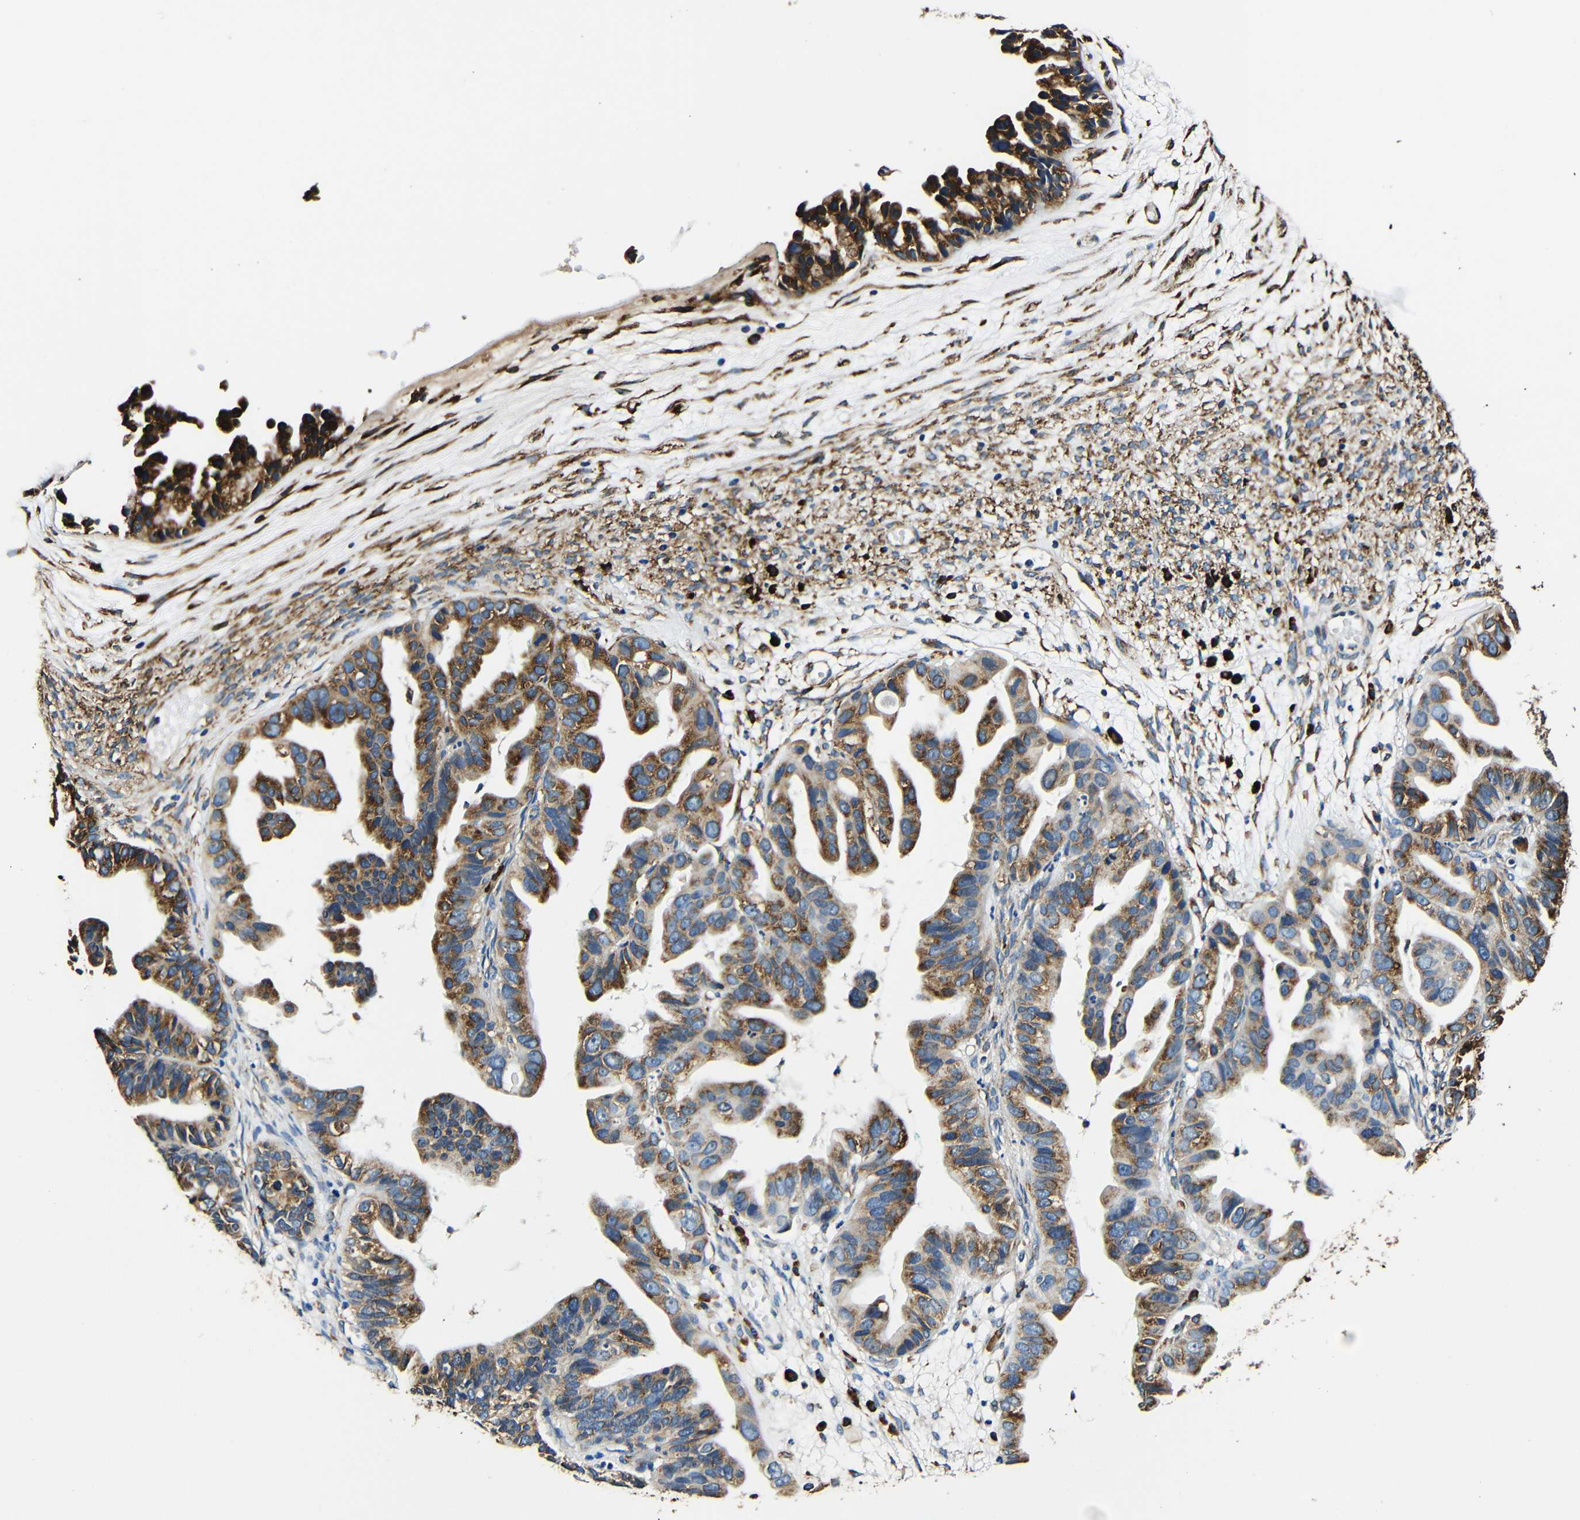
{"staining": {"intensity": "moderate", "quantity": ">75%", "location": "cytoplasmic/membranous"}, "tissue": "ovarian cancer", "cell_type": "Tumor cells", "image_type": "cancer", "snomed": [{"axis": "morphology", "description": "Cystadenocarcinoma, serous, NOS"}, {"axis": "topography", "description": "Ovary"}], "caption": "Protein analysis of ovarian cancer tissue reveals moderate cytoplasmic/membranous positivity in about >75% of tumor cells. (DAB (3,3'-diaminobenzidine) IHC, brown staining for protein, blue staining for nuclei).", "gene": "RRBP1", "patient": {"sex": "female", "age": 56}}